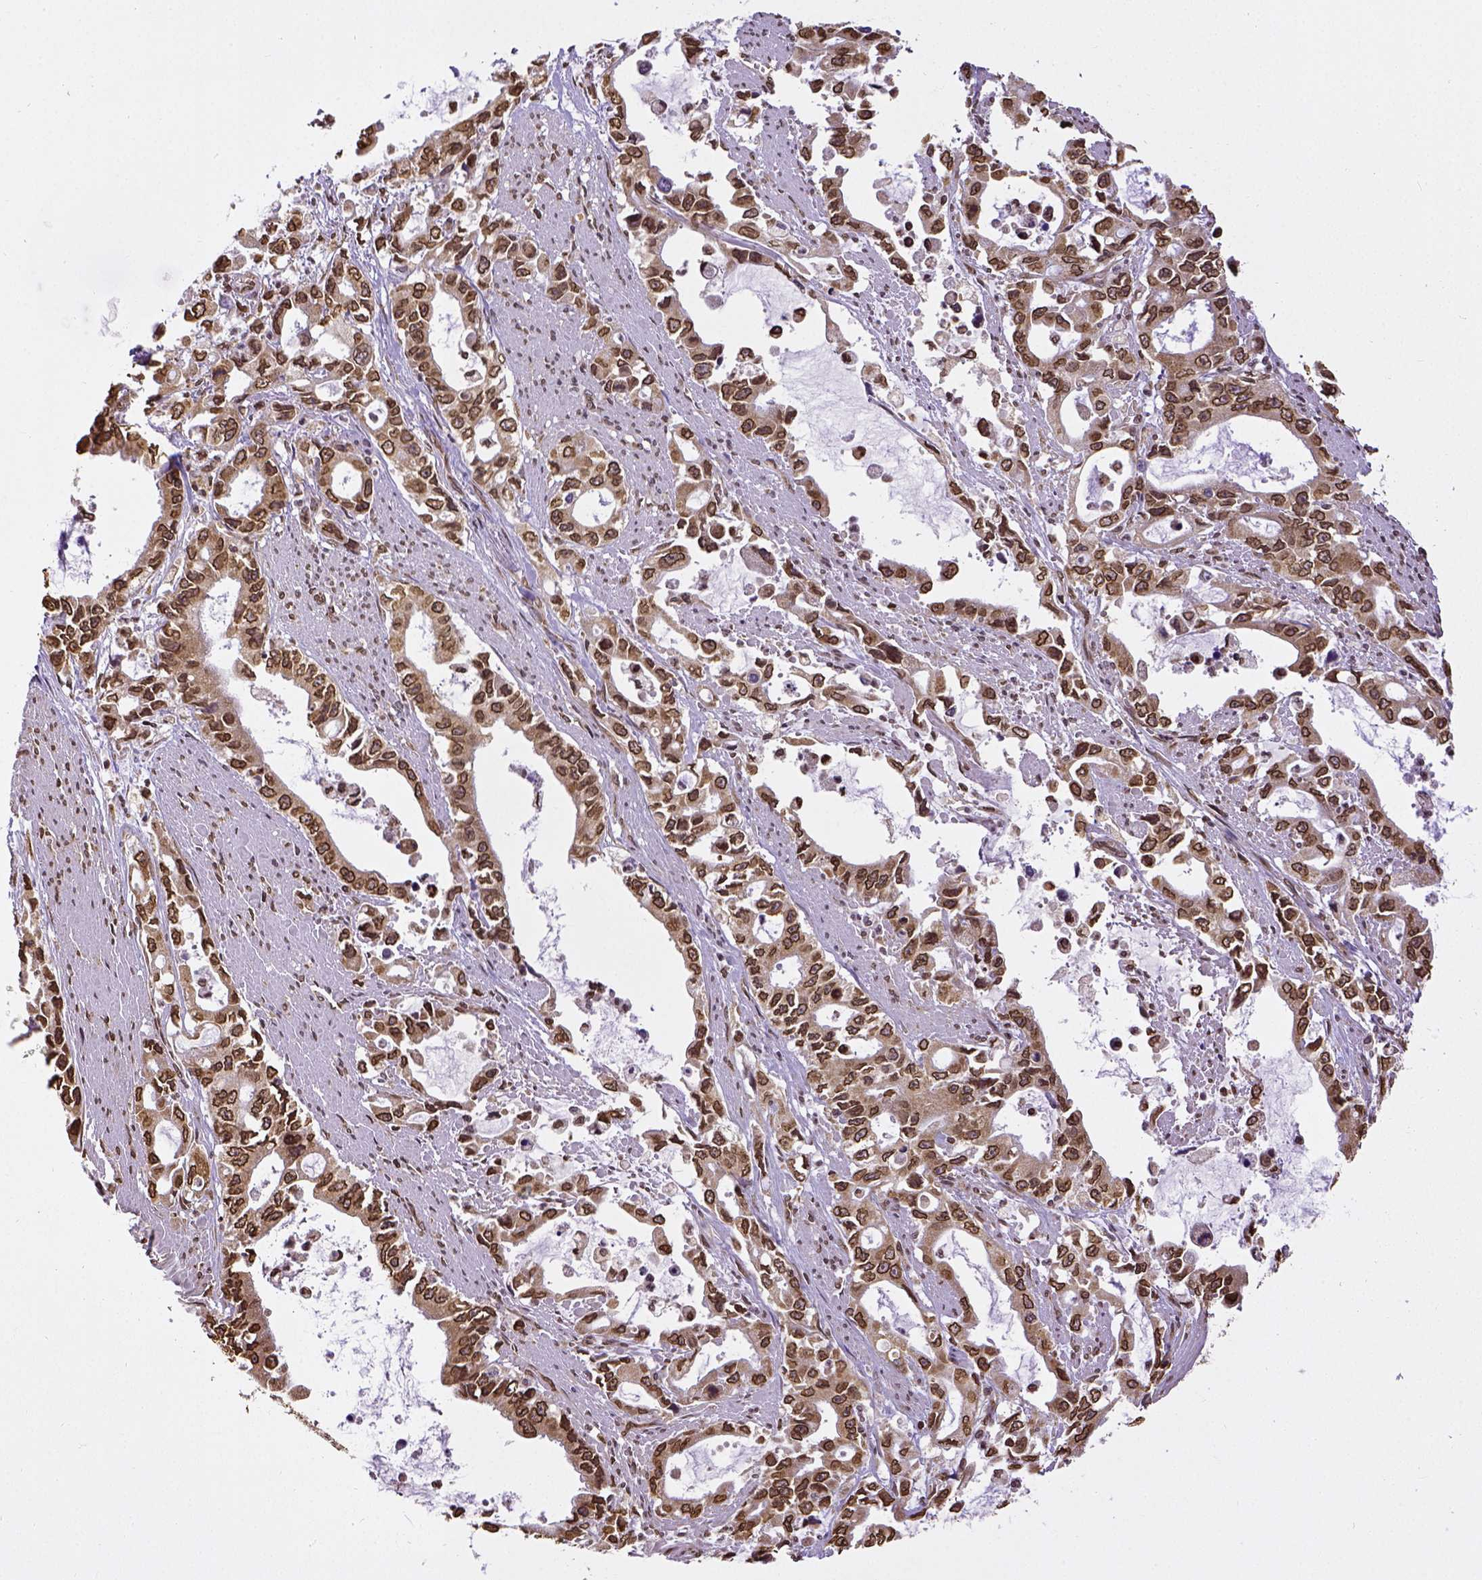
{"staining": {"intensity": "strong", "quantity": ">75%", "location": "cytoplasmic/membranous,nuclear"}, "tissue": "stomach cancer", "cell_type": "Tumor cells", "image_type": "cancer", "snomed": [{"axis": "morphology", "description": "Adenocarcinoma, NOS"}, {"axis": "topography", "description": "Stomach, upper"}], "caption": "Protein expression analysis of stomach adenocarcinoma shows strong cytoplasmic/membranous and nuclear staining in about >75% of tumor cells.", "gene": "MTDH", "patient": {"sex": "male", "age": 85}}